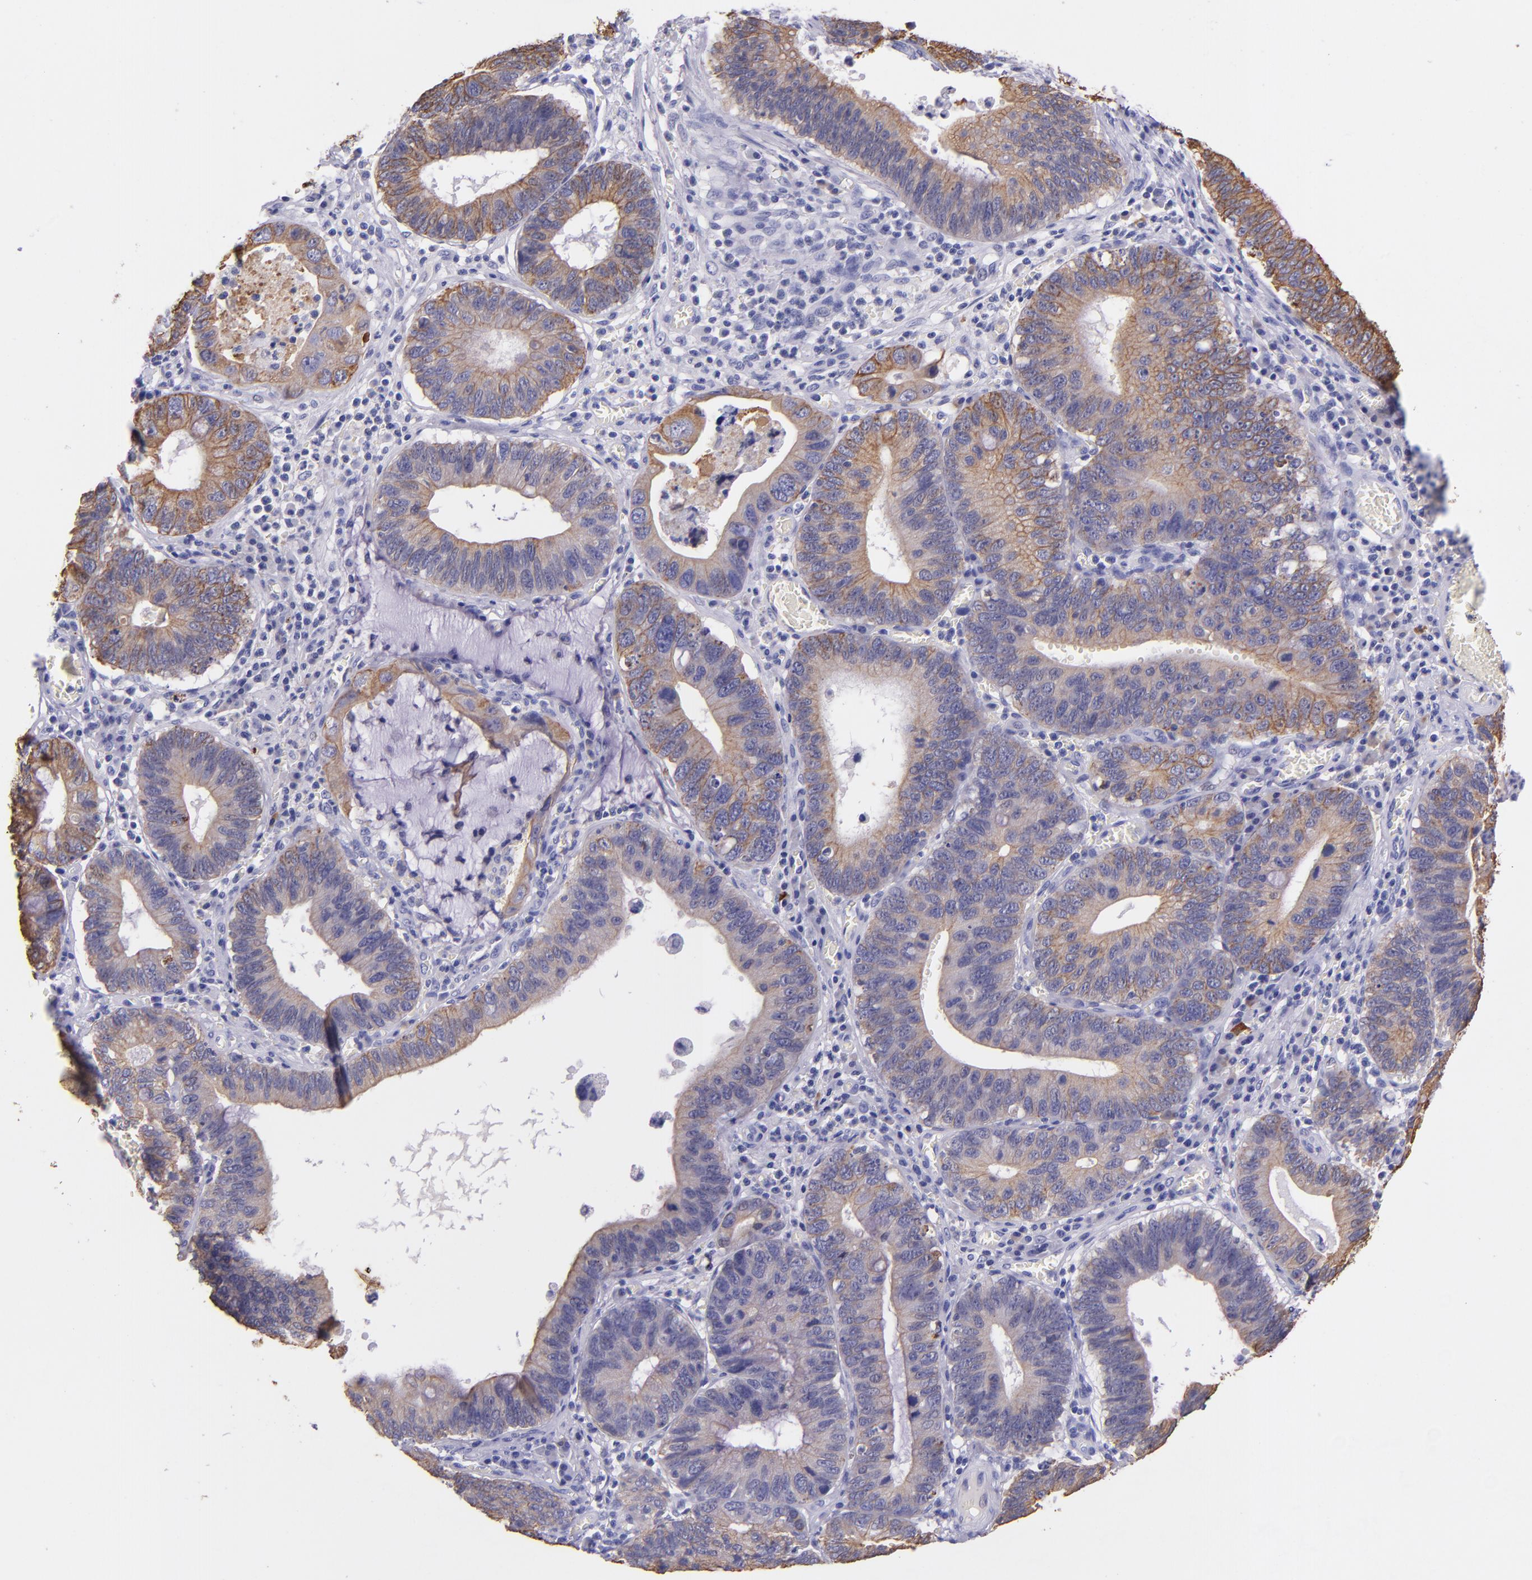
{"staining": {"intensity": "moderate", "quantity": ">75%", "location": "cytoplasmic/membranous"}, "tissue": "stomach cancer", "cell_type": "Tumor cells", "image_type": "cancer", "snomed": [{"axis": "morphology", "description": "Adenocarcinoma, NOS"}, {"axis": "topography", "description": "Stomach"}, {"axis": "topography", "description": "Gastric cardia"}], "caption": "An immunohistochemistry (IHC) histopathology image of neoplastic tissue is shown. Protein staining in brown labels moderate cytoplasmic/membranous positivity in stomach cancer within tumor cells.", "gene": "KRT4", "patient": {"sex": "male", "age": 59}}